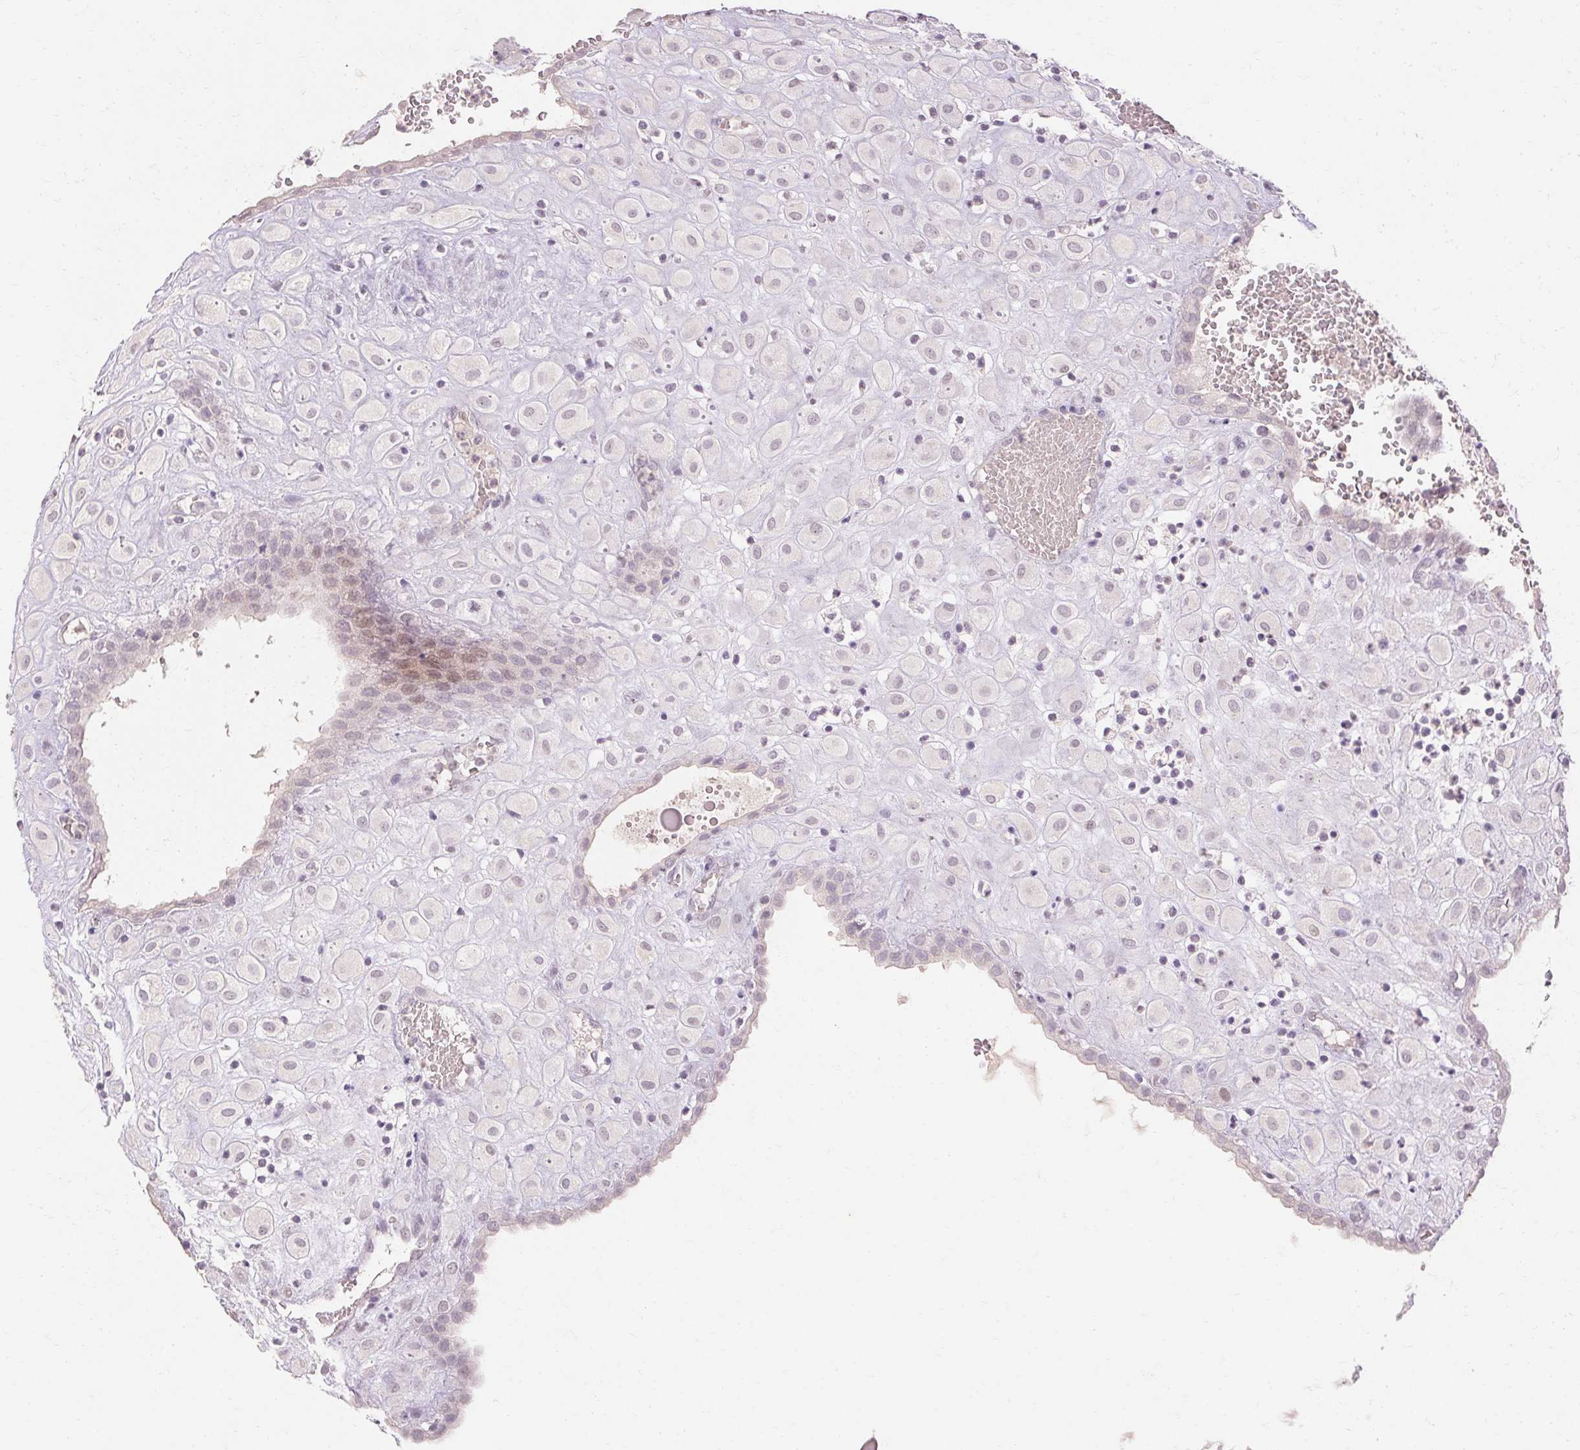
{"staining": {"intensity": "negative", "quantity": "none", "location": "none"}, "tissue": "placenta", "cell_type": "Decidual cells", "image_type": "normal", "snomed": [{"axis": "morphology", "description": "Normal tissue, NOS"}, {"axis": "topography", "description": "Placenta"}], "caption": "This is an IHC micrograph of normal human placenta. There is no positivity in decidual cells.", "gene": "SKP2", "patient": {"sex": "female", "age": 24}}